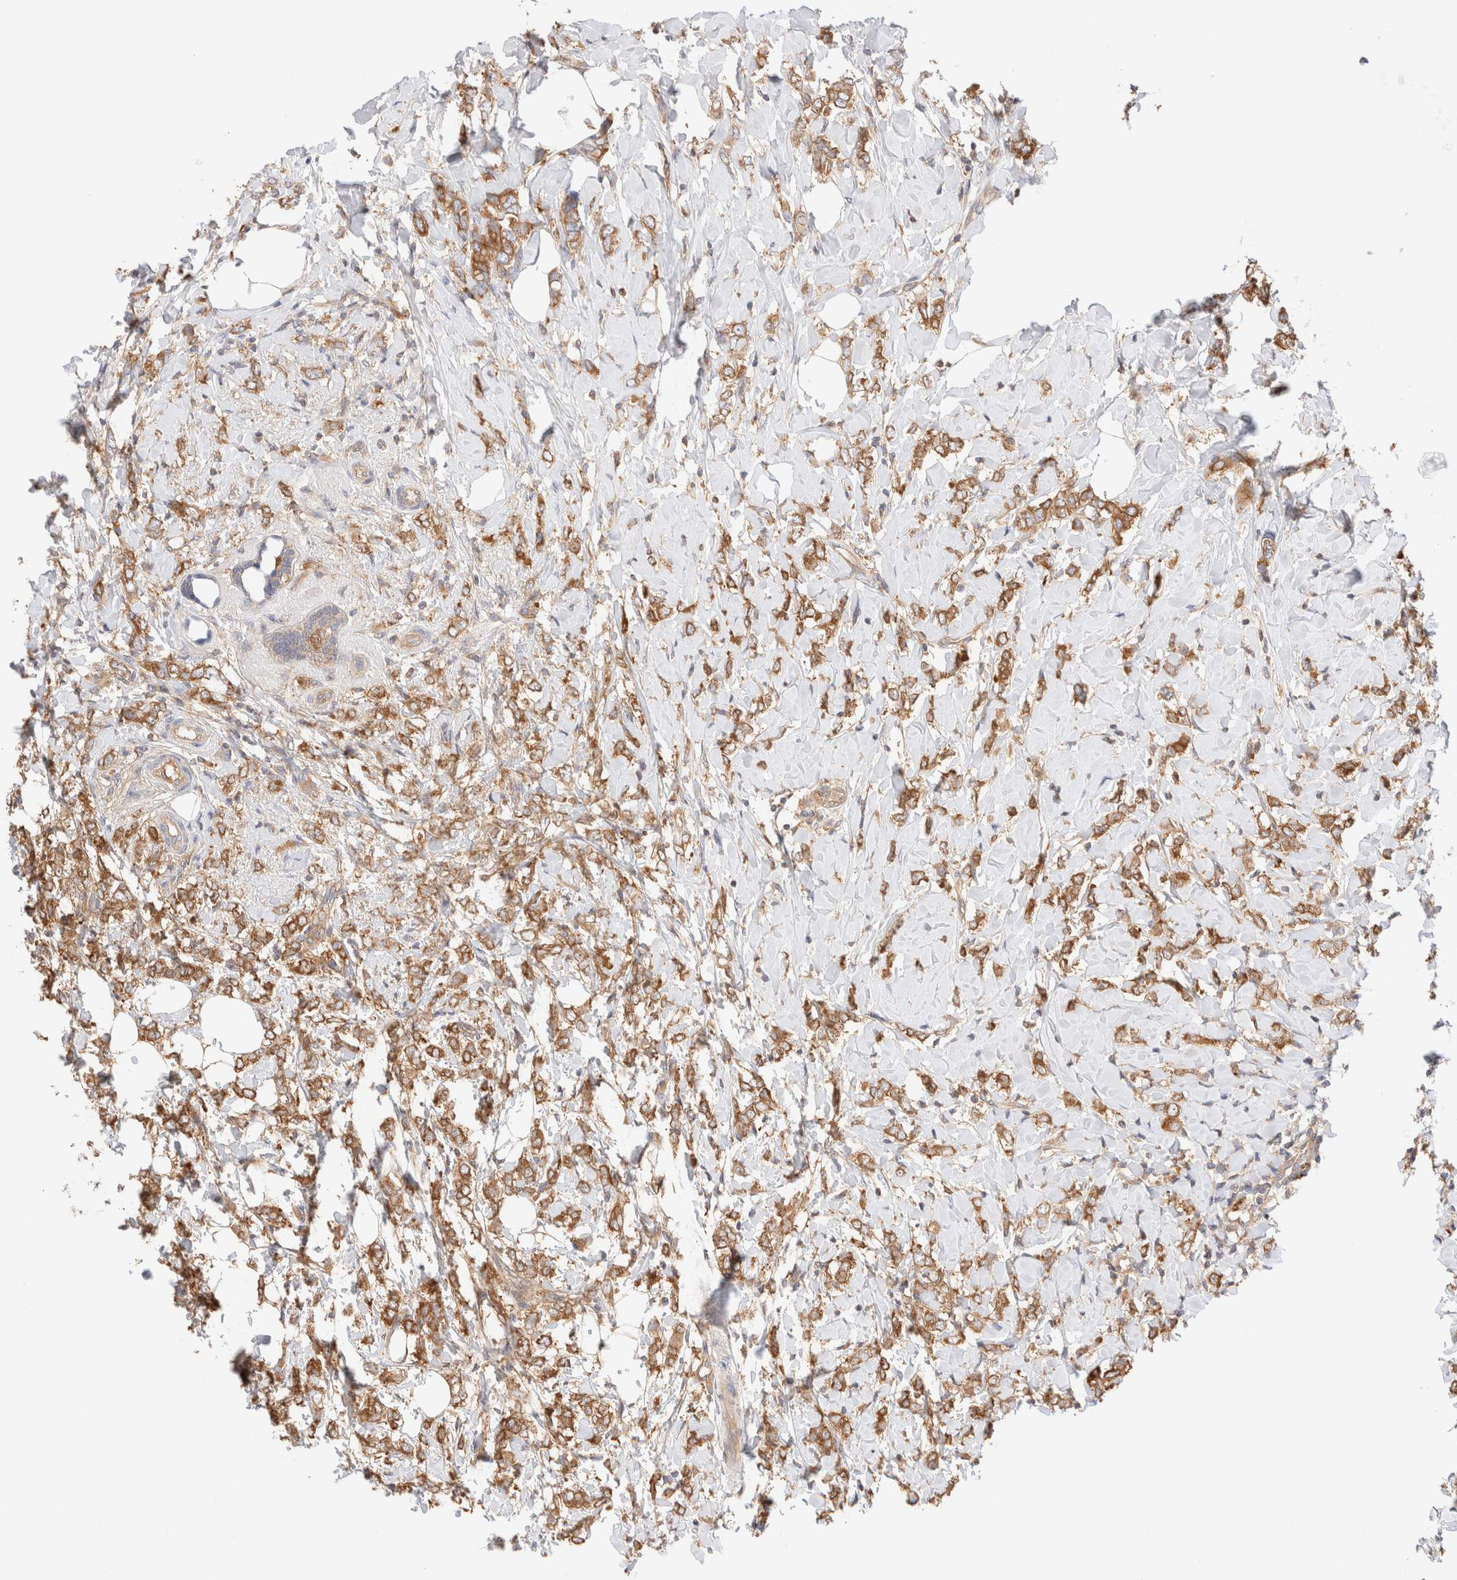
{"staining": {"intensity": "moderate", "quantity": ">75%", "location": "cytoplasmic/membranous"}, "tissue": "breast cancer", "cell_type": "Tumor cells", "image_type": "cancer", "snomed": [{"axis": "morphology", "description": "Normal tissue, NOS"}, {"axis": "morphology", "description": "Lobular carcinoma"}, {"axis": "topography", "description": "Breast"}], "caption": "Breast cancer was stained to show a protein in brown. There is medium levels of moderate cytoplasmic/membranous positivity in approximately >75% of tumor cells. (Stains: DAB (3,3'-diaminobenzidine) in brown, nuclei in blue, Microscopy: brightfield microscopy at high magnification).", "gene": "RABEP1", "patient": {"sex": "female", "age": 47}}